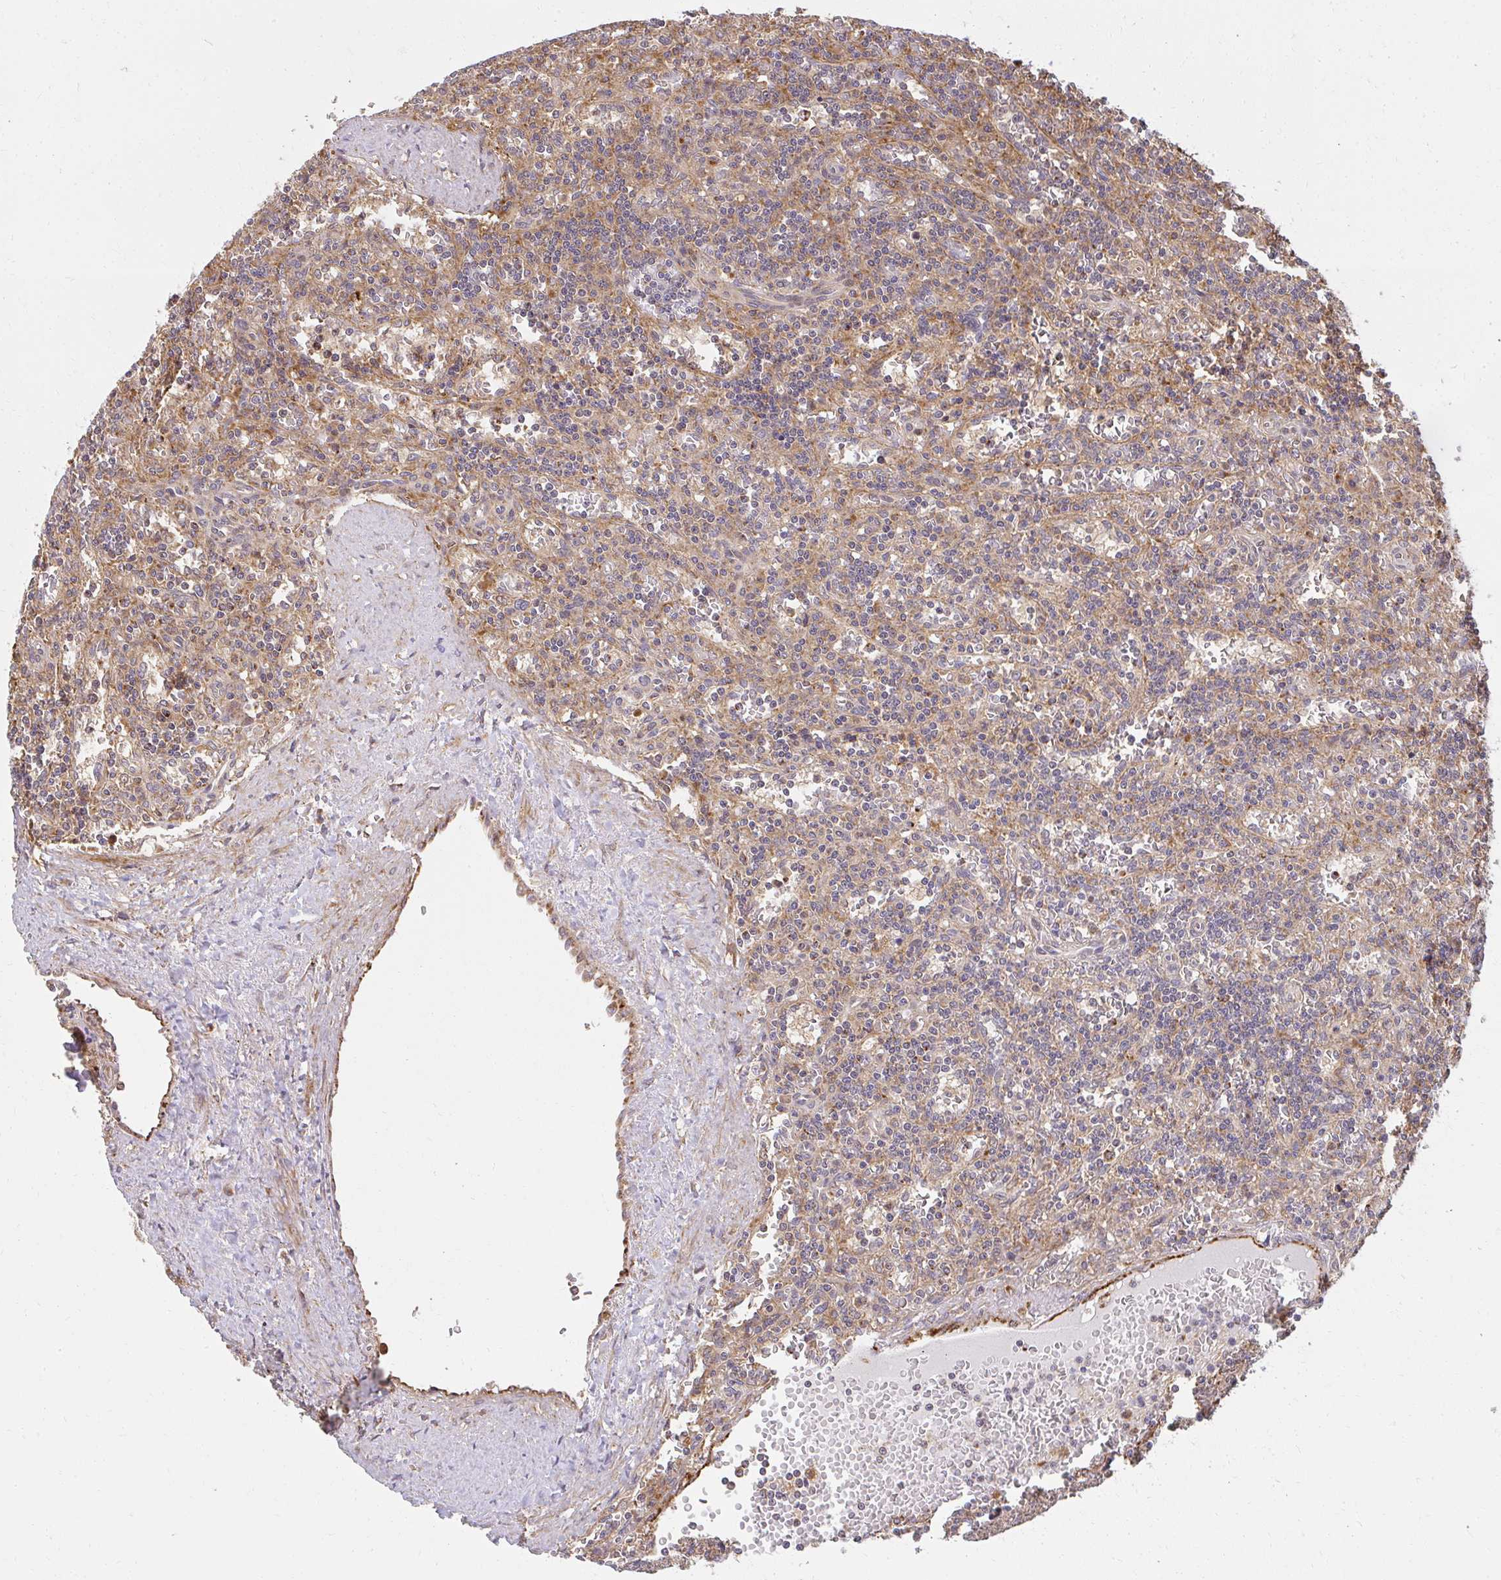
{"staining": {"intensity": "weak", "quantity": "<25%", "location": "cytoplasmic/membranous"}, "tissue": "lymphoma", "cell_type": "Tumor cells", "image_type": "cancer", "snomed": [{"axis": "morphology", "description": "Malignant lymphoma, non-Hodgkin's type, Low grade"}, {"axis": "topography", "description": "Spleen"}], "caption": "This is an IHC micrograph of lymphoma. There is no positivity in tumor cells.", "gene": "GNS", "patient": {"sex": "male", "age": 73}}